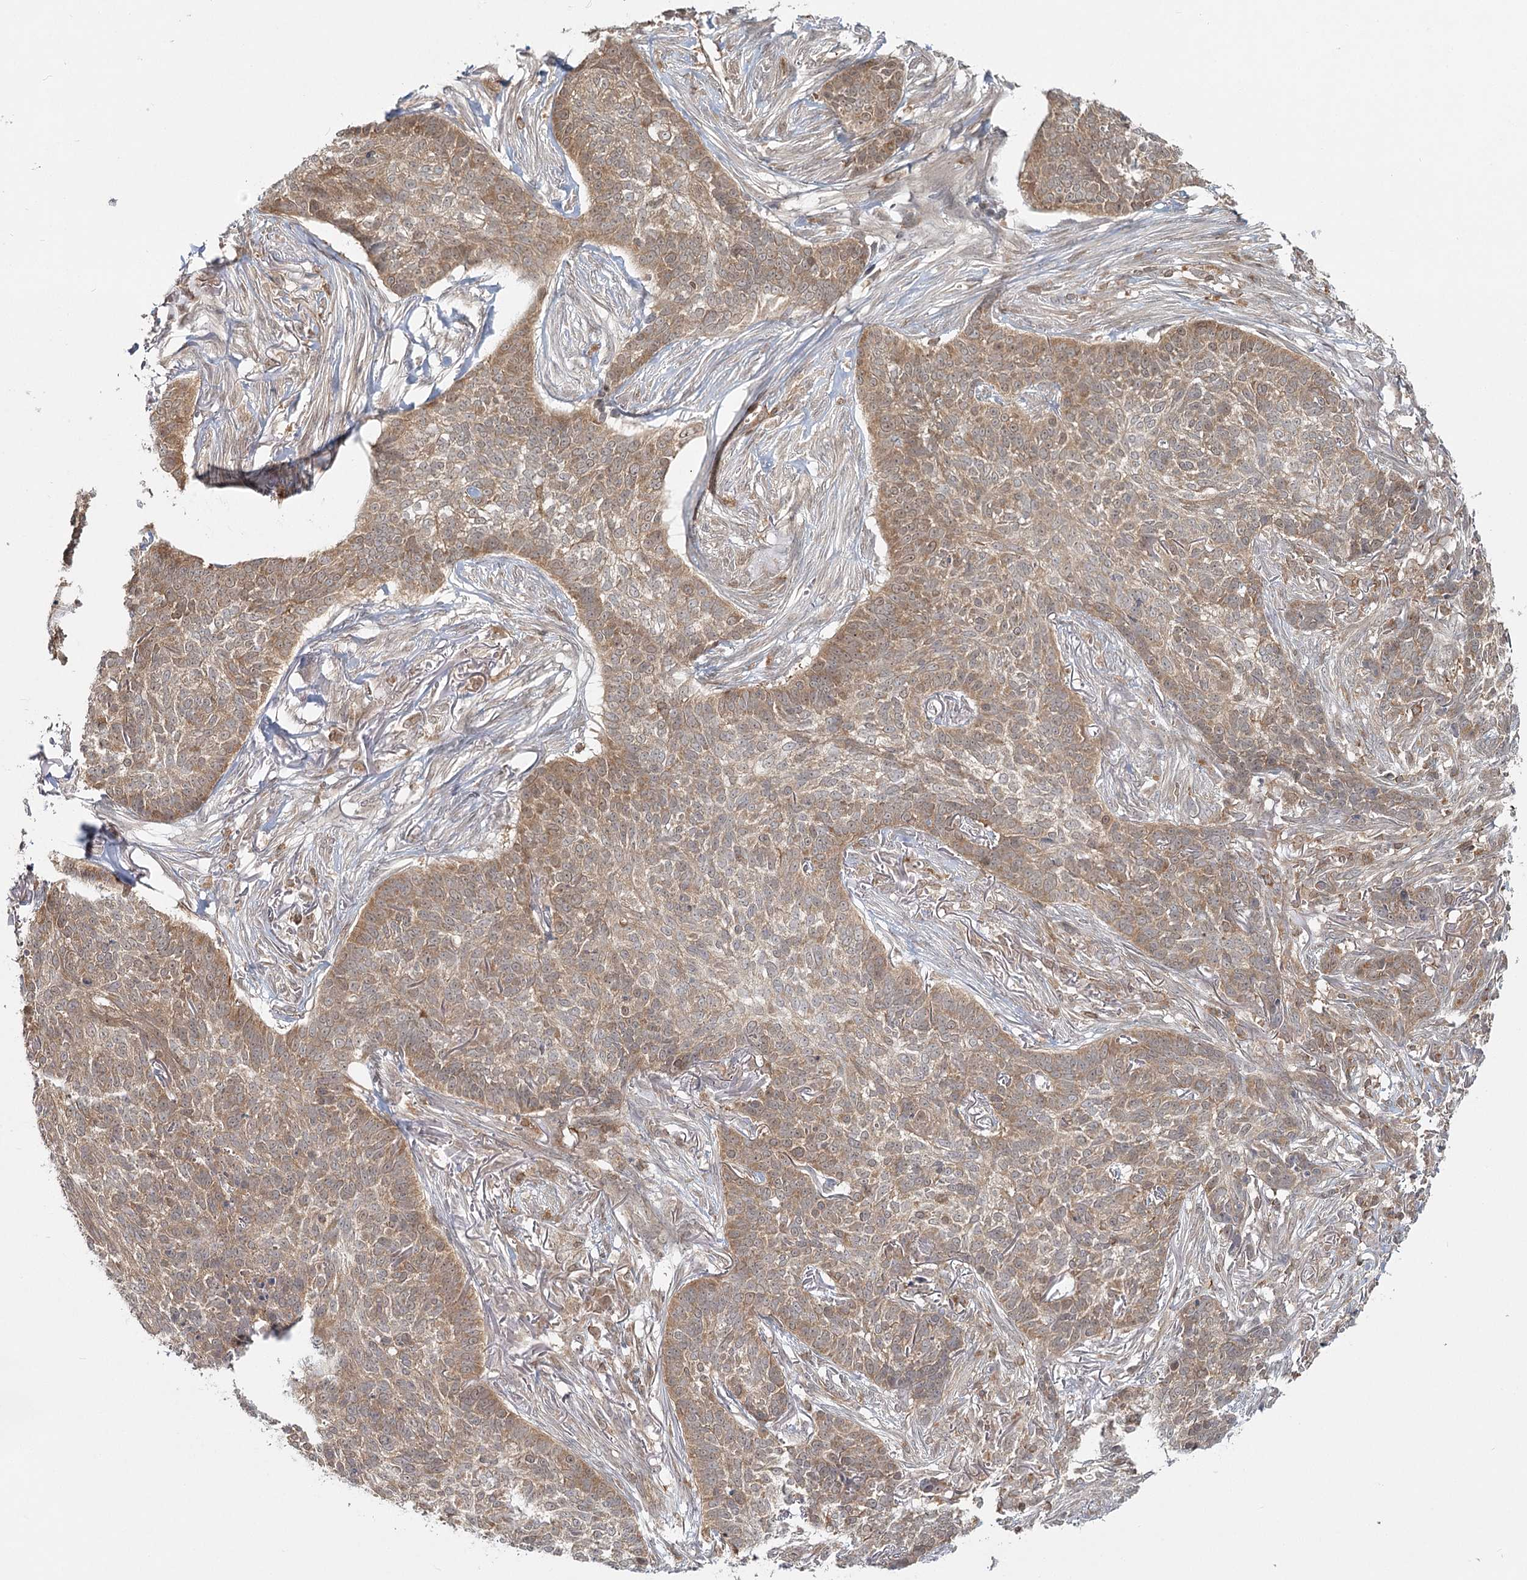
{"staining": {"intensity": "moderate", "quantity": ">75%", "location": "cytoplasmic/membranous"}, "tissue": "skin cancer", "cell_type": "Tumor cells", "image_type": "cancer", "snomed": [{"axis": "morphology", "description": "Basal cell carcinoma"}, {"axis": "topography", "description": "Skin"}], "caption": "Immunohistochemical staining of skin cancer exhibits moderate cytoplasmic/membranous protein expression in about >75% of tumor cells. Ihc stains the protein of interest in brown and the nuclei are stained blue.", "gene": "FAM120B", "patient": {"sex": "male", "age": 85}}